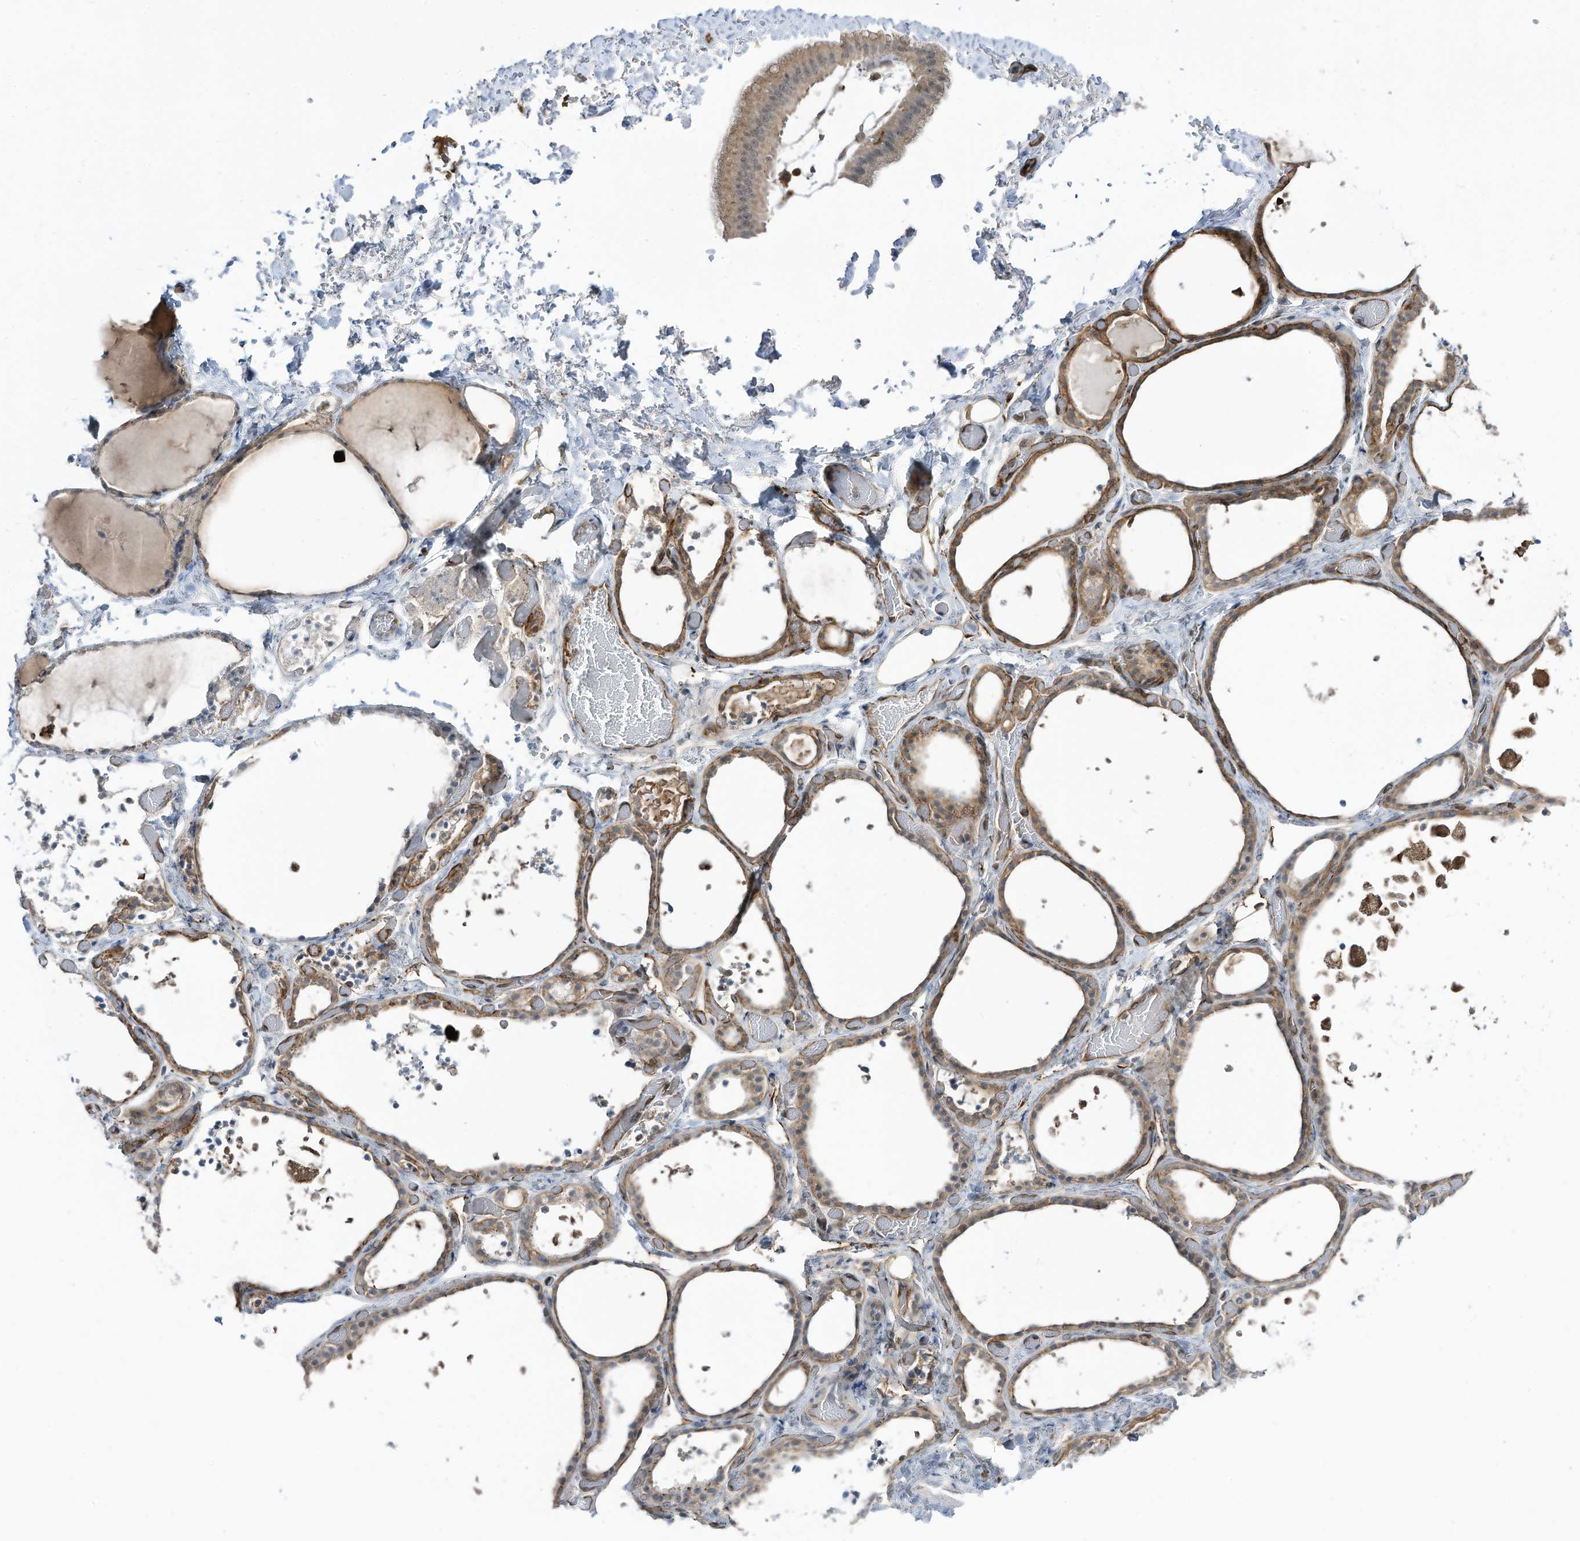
{"staining": {"intensity": "moderate", "quantity": ">75%", "location": "cytoplasmic/membranous"}, "tissue": "thyroid gland", "cell_type": "Glandular cells", "image_type": "normal", "snomed": [{"axis": "morphology", "description": "Normal tissue, NOS"}, {"axis": "topography", "description": "Thyroid gland"}], "caption": "Protein expression by IHC exhibits moderate cytoplasmic/membranous expression in approximately >75% of glandular cells in unremarkable thyroid gland. (DAB = brown stain, brightfield microscopy at high magnification).", "gene": "DZIP3", "patient": {"sex": "female", "age": 44}}